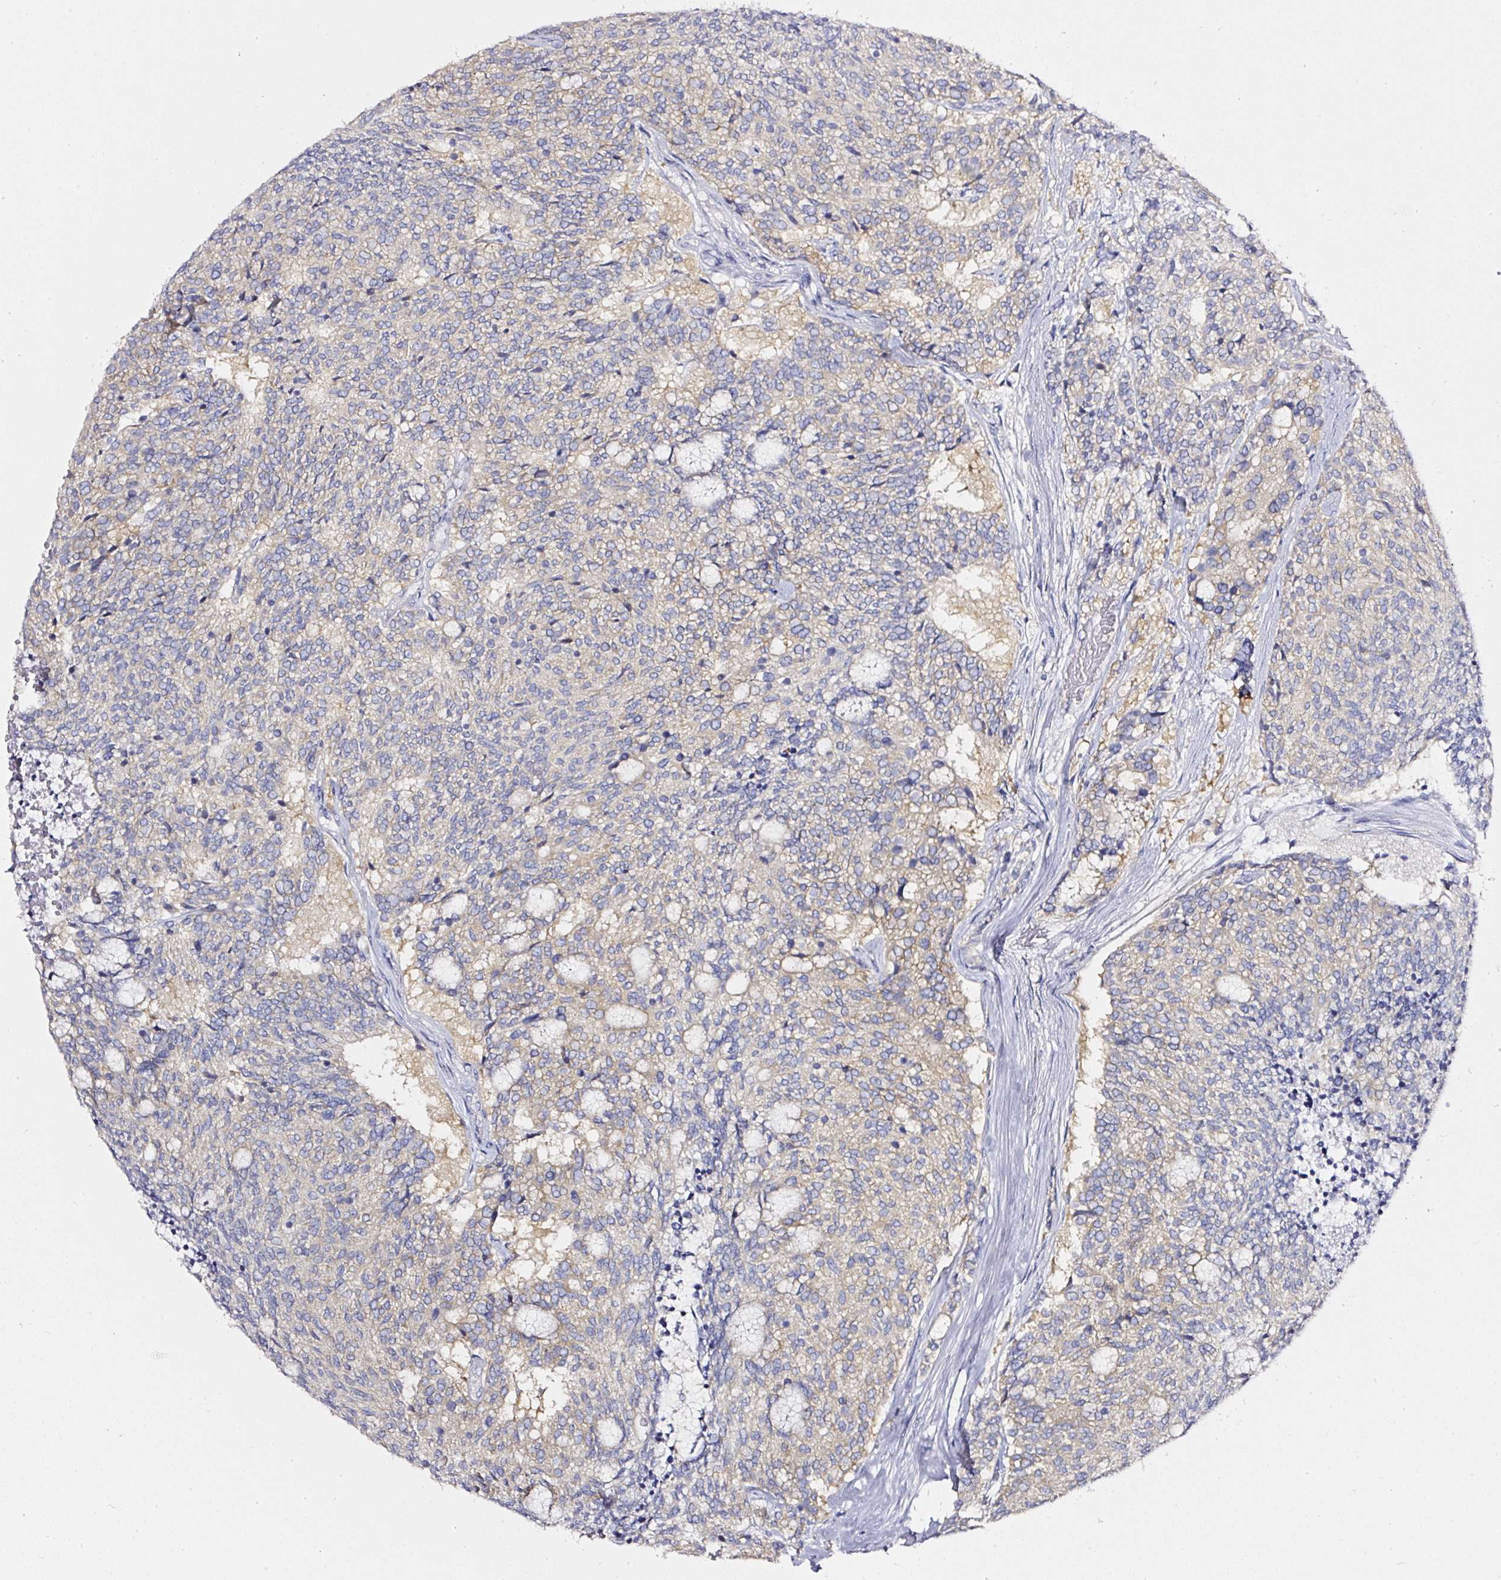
{"staining": {"intensity": "weak", "quantity": "25%-75%", "location": "cytoplasmic/membranous"}, "tissue": "carcinoid", "cell_type": "Tumor cells", "image_type": "cancer", "snomed": [{"axis": "morphology", "description": "Carcinoid, malignant, NOS"}, {"axis": "topography", "description": "Pancreas"}], "caption": "The immunohistochemical stain shows weak cytoplasmic/membranous expression in tumor cells of carcinoid tissue.", "gene": "PDXDC1", "patient": {"sex": "female", "age": 54}}